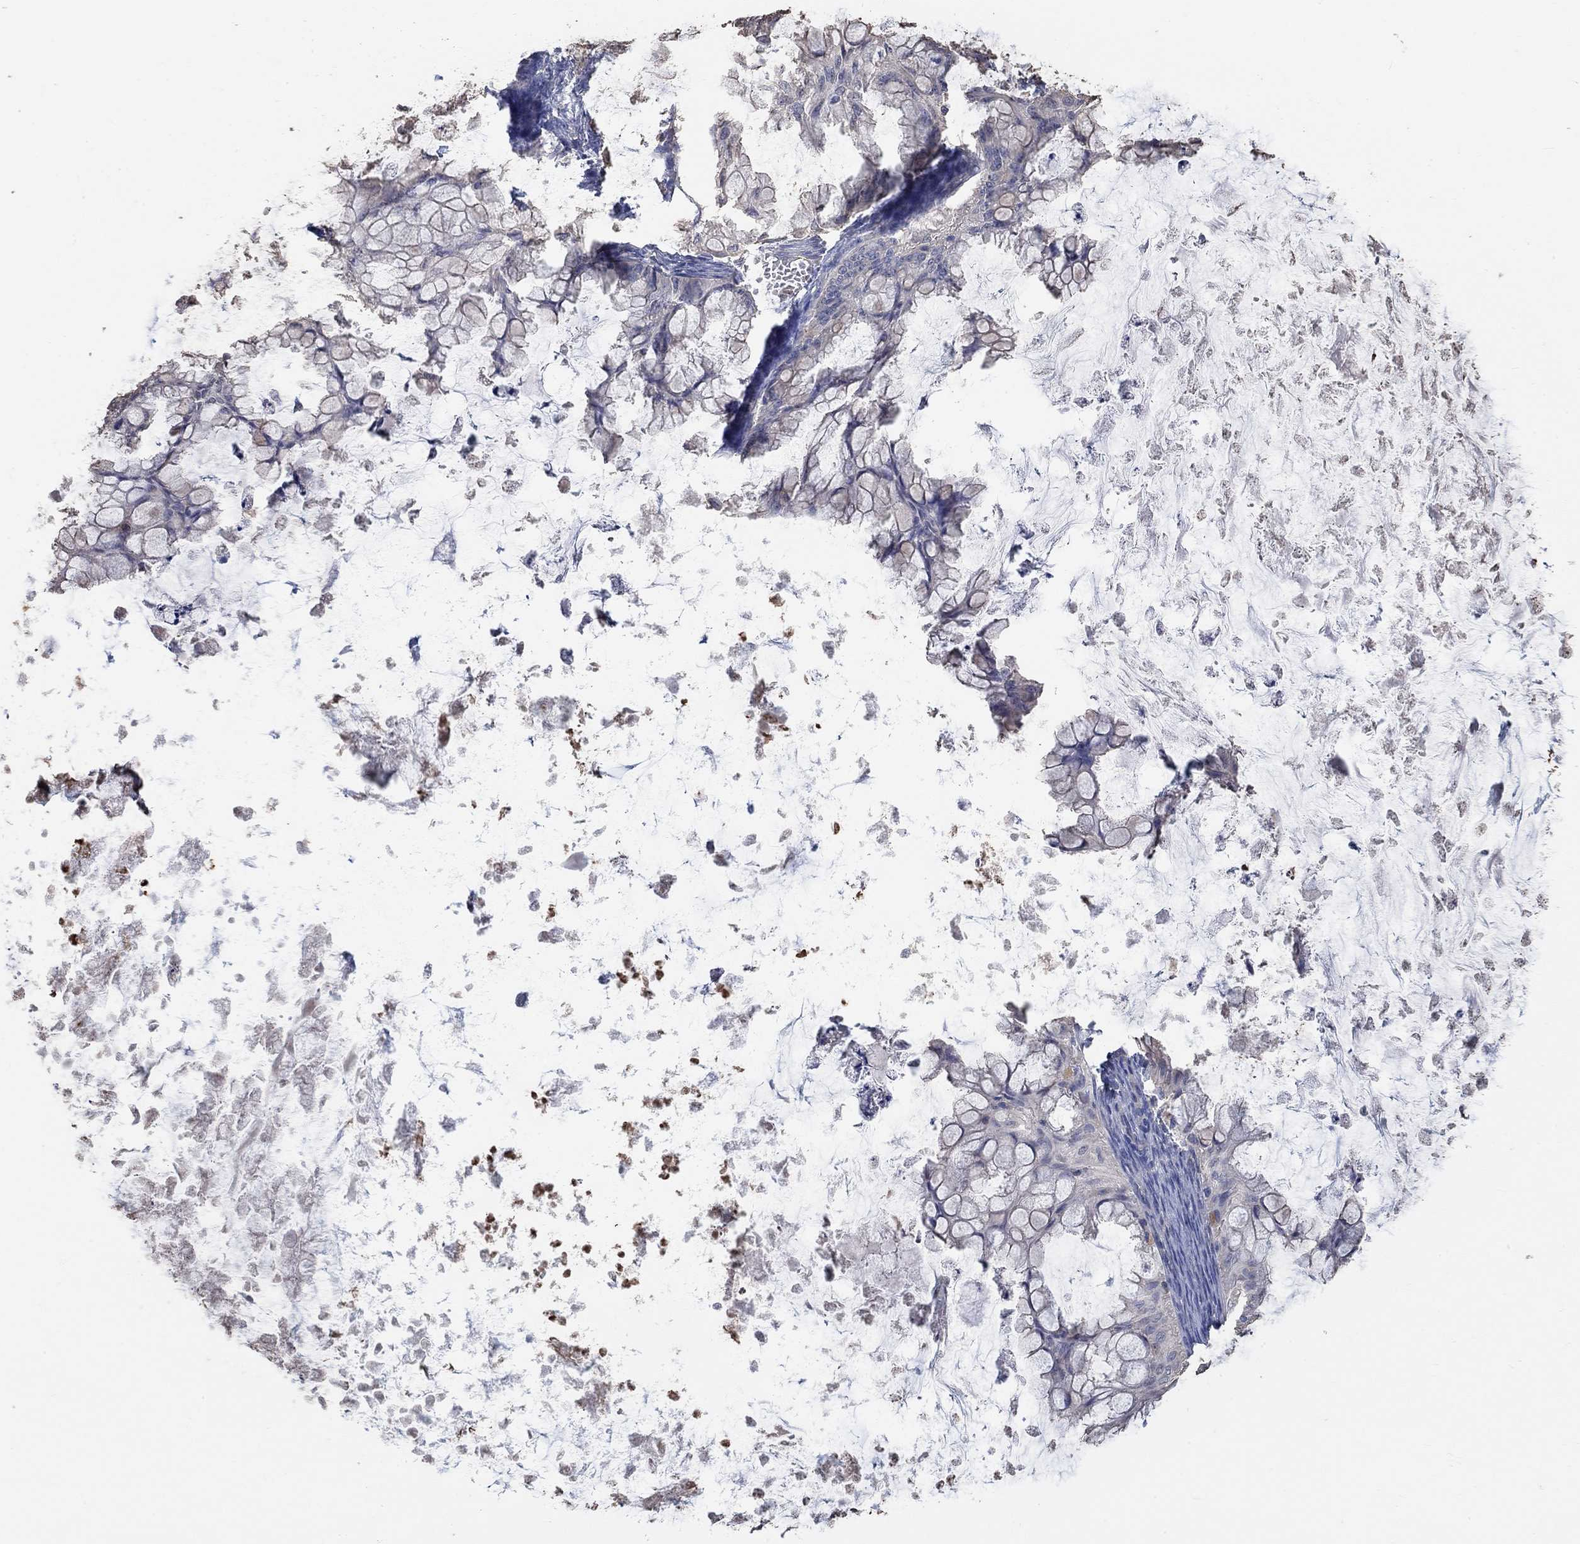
{"staining": {"intensity": "negative", "quantity": "none", "location": "none"}, "tissue": "ovarian cancer", "cell_type": "Tumor cells", "image_type": "cancer", "snomed": [{"axis": "morphology", "description": "Cystadenocarcinoma, mucinous, NOS"}, {"axis": "topography", "description": "Ovary"}], "caption": "This image is of ovarian cancer (mucinous cystadenocarcinoma) stained with IHC to label a protein in brown with the nuclei are counter-stained blue. There is no staining in tumor cells. (DAB IHC visualized using brightfield microscopy, high magnification).", "gene": "SYT16", "patient": {"sex": "female", "age": 35}}